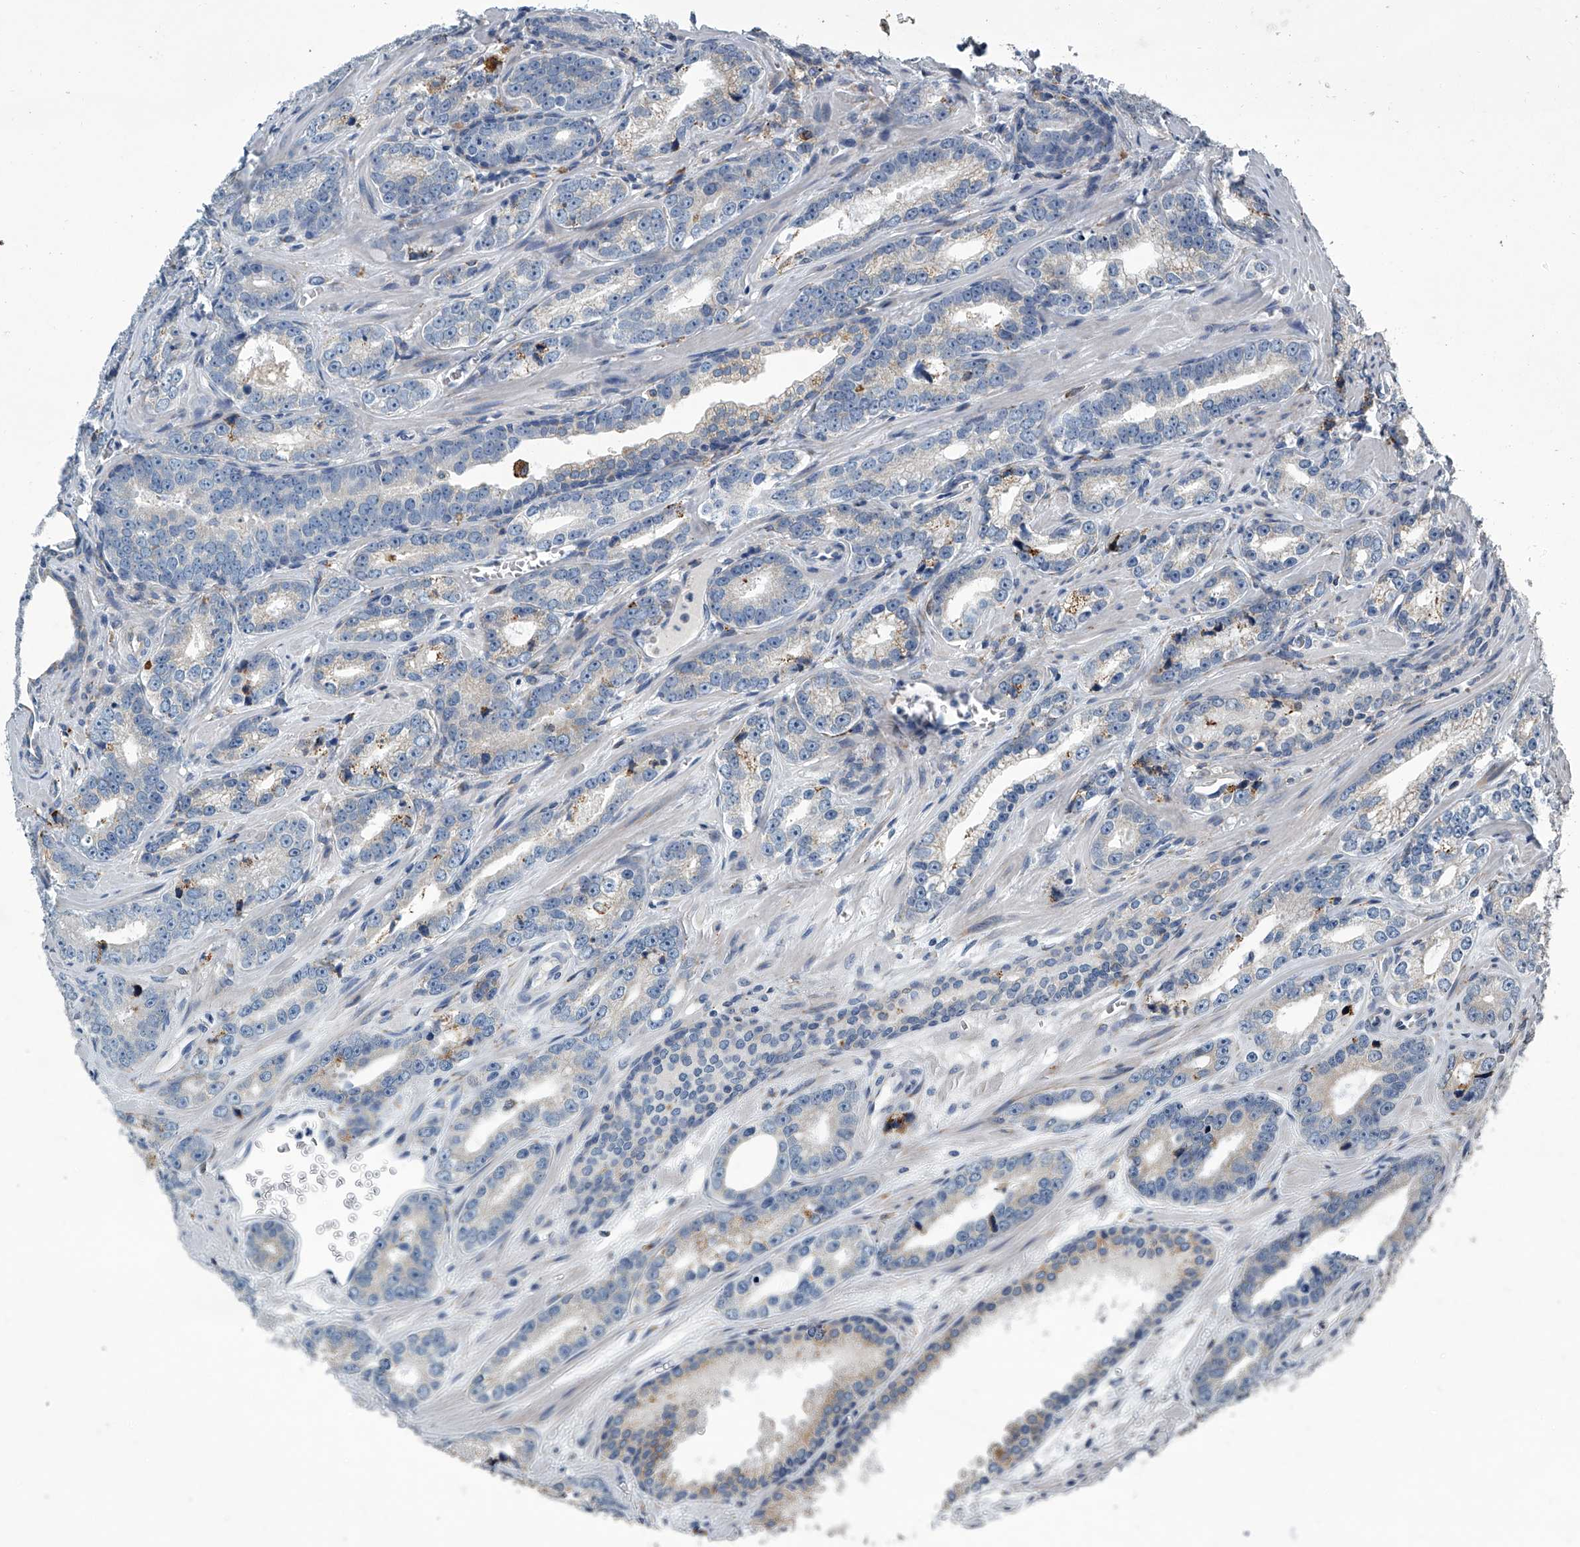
{"staining": {"intensity": "weak", "quantity": "25%-75%", "location": "cytoplasmic/membranous"}, "tissue": "prostate cancer", "cell_type": "Tumor cells", "image_type": "cancer", "snomed": [{"axis": "morphology", "description": "Adenocarcinoma, High grade"}, {"axis": "topography", "description": "Prostate"}], "caption": "Protein expression analysis of human prostate adenocarcinoma (high-grade) reveals weak cytoplasmic/membranous expression in approximately 25%-75% of tumor cells.", "gene": "TMEM63C", "patient": {"sex": "male", "age": 62}}